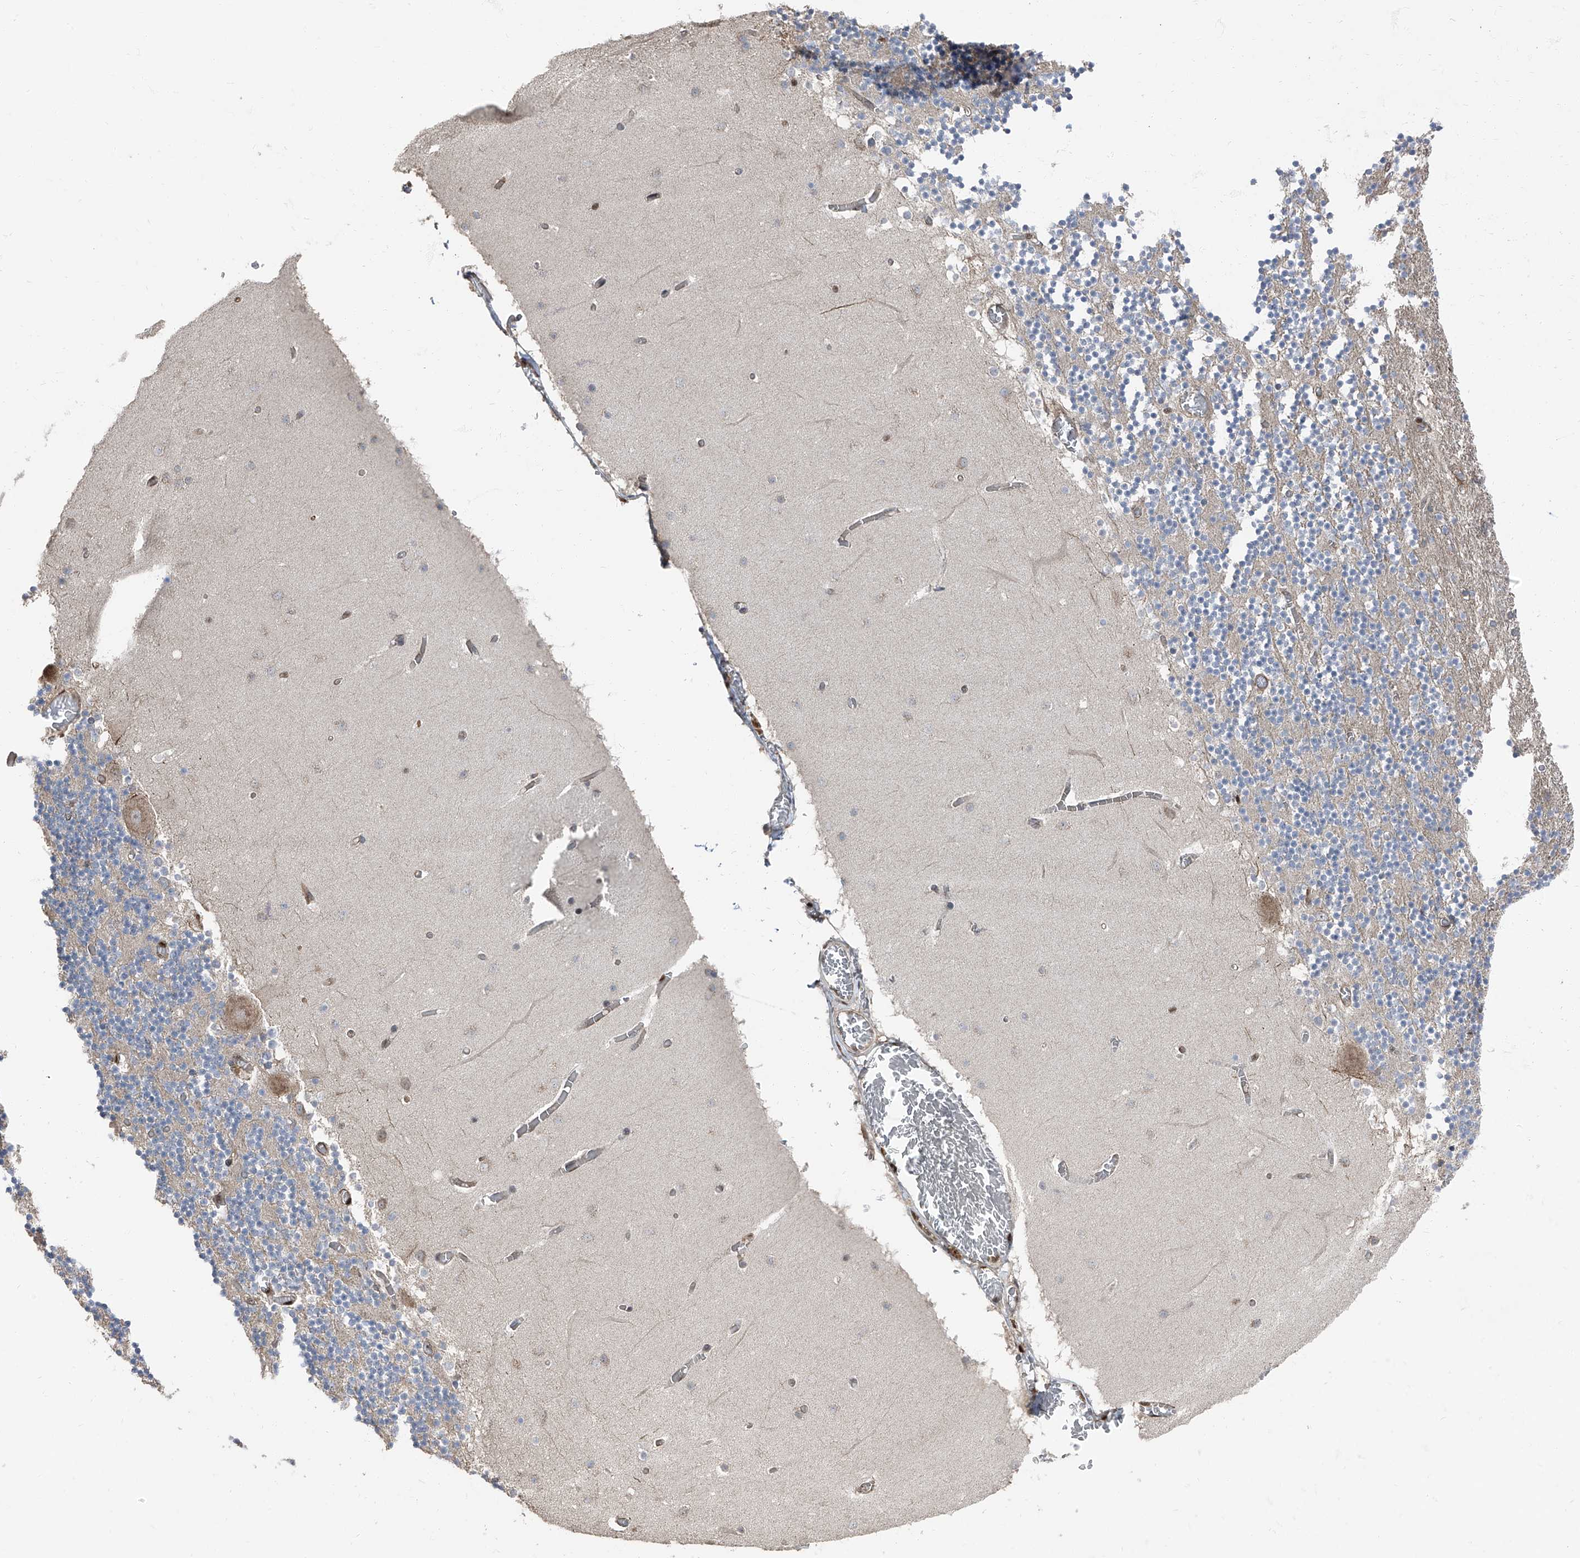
{"staining": {"intensity": "weak", "quantity": "25%-75%", "location": "cytoplasmic/membranous"}, "tissue": "cerebellum", "cell_type": "Cells in granular layer", "image_type": "normal", "snomed": [{"axis": "morphology", "description": "Normal tissue, NOS"}, {"axis": "topography", "description": "Cerebellum"}], "caption": "Immunohistochemistry (DAB (3,3'-diaminobenzidine)) staining of normal cerebellum displays weak cytoplasmic/membranous protein staining in approximately 25%-75% of cells in granular layer.", "gene": "FKBP5", "patient": {"sex": "female", "age": 28}}